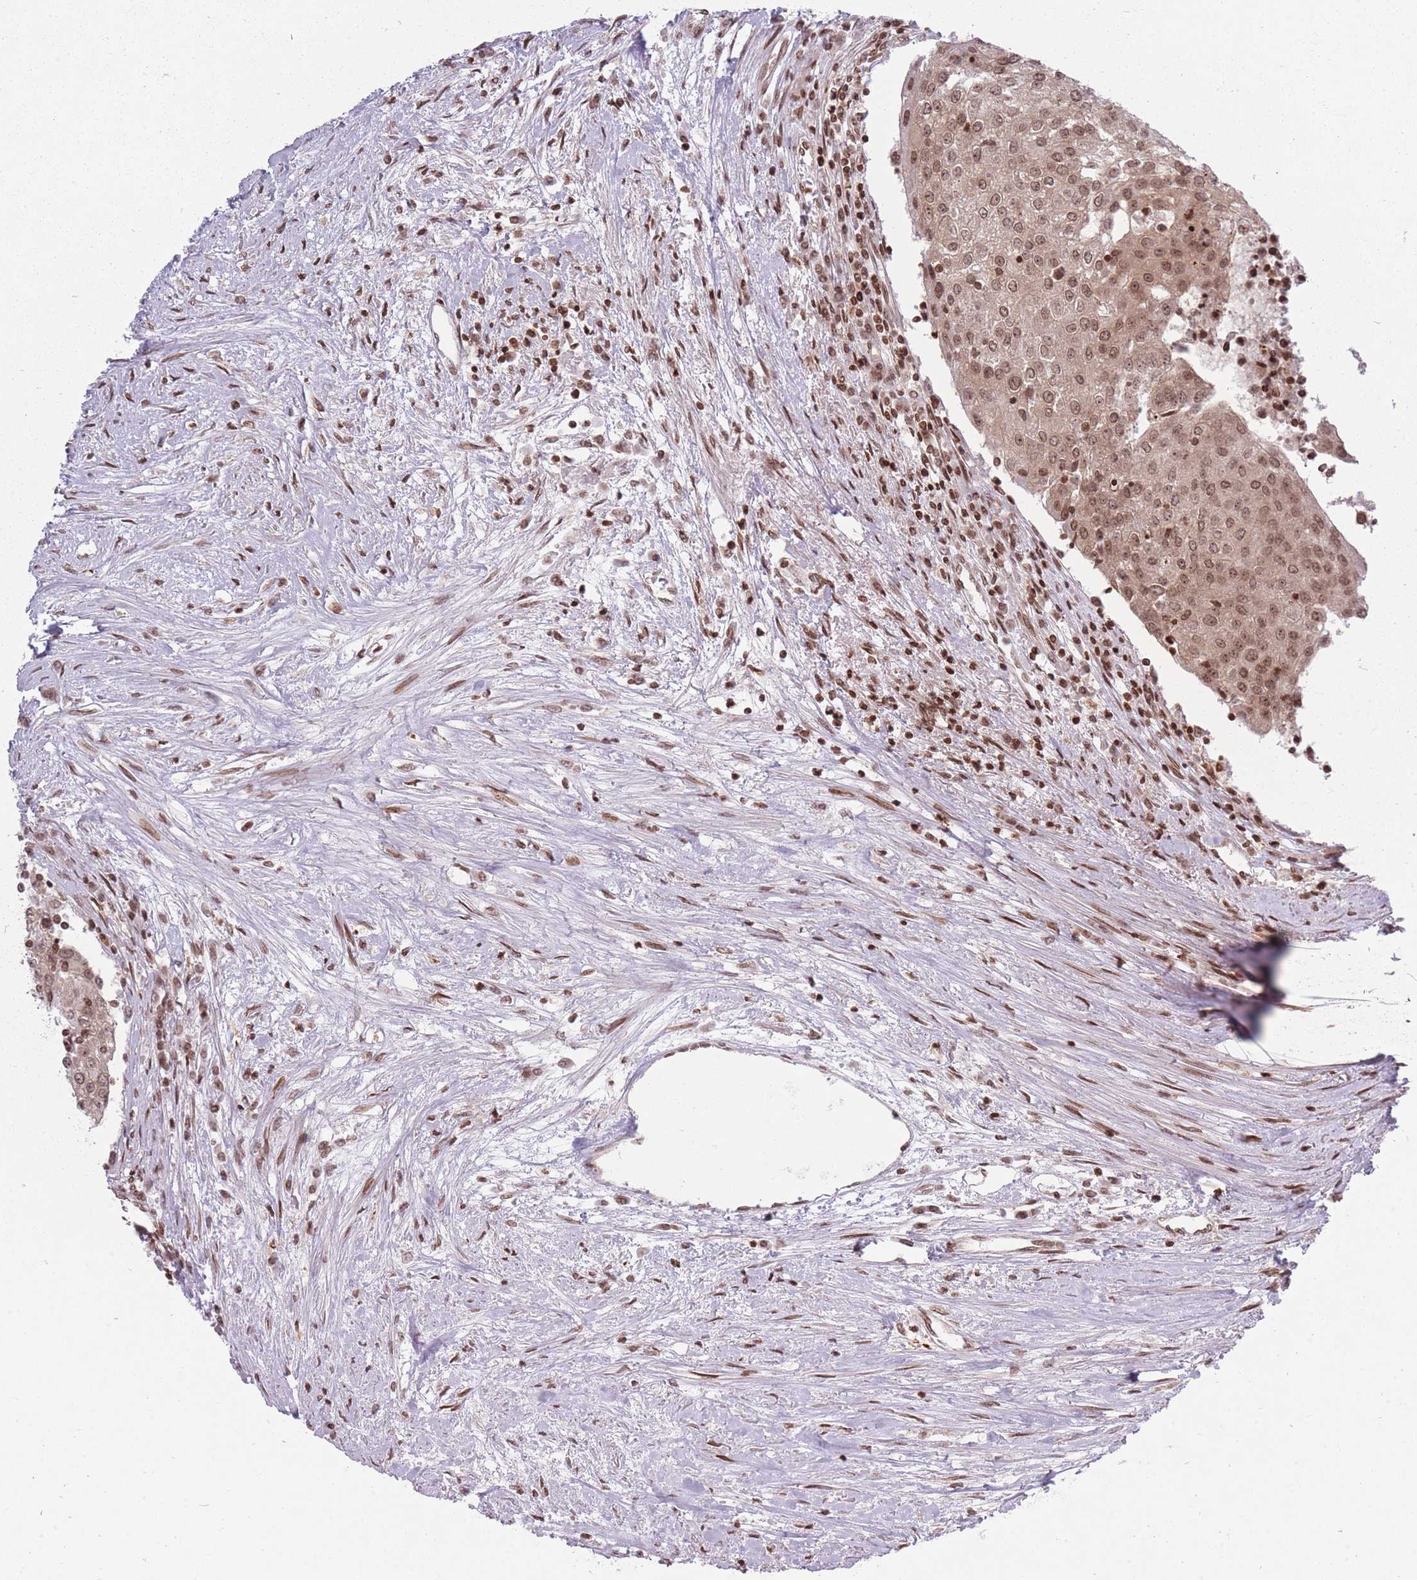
{"staining": {"intensity": "moderate", "quantity": ">75%", "location": "cytoplasmic/membranous,nuclear"}, "tissue": "urothelial cancer", "cell_type": "Tumor cells", "image_type": "cancer", "snomed": [{"axis": "morphology", "description": "Urothelial carcinoma, High grade"}, {"axis": "topography", "description": "Urinary bladder"}], "caption": "The image reveals immunohistochemical staining of urothelial carcinoma (high-grade). There is moderate cytoplasmic/membranous and nuclear positivity is appreciated in about >75% of tumor cells. (DAB (3,3'-diaminobenzidine) IHC with brightfield microscopy, high magnification).", "gene": "TMC6", "patient": {"sex": "female", "age": 85}}